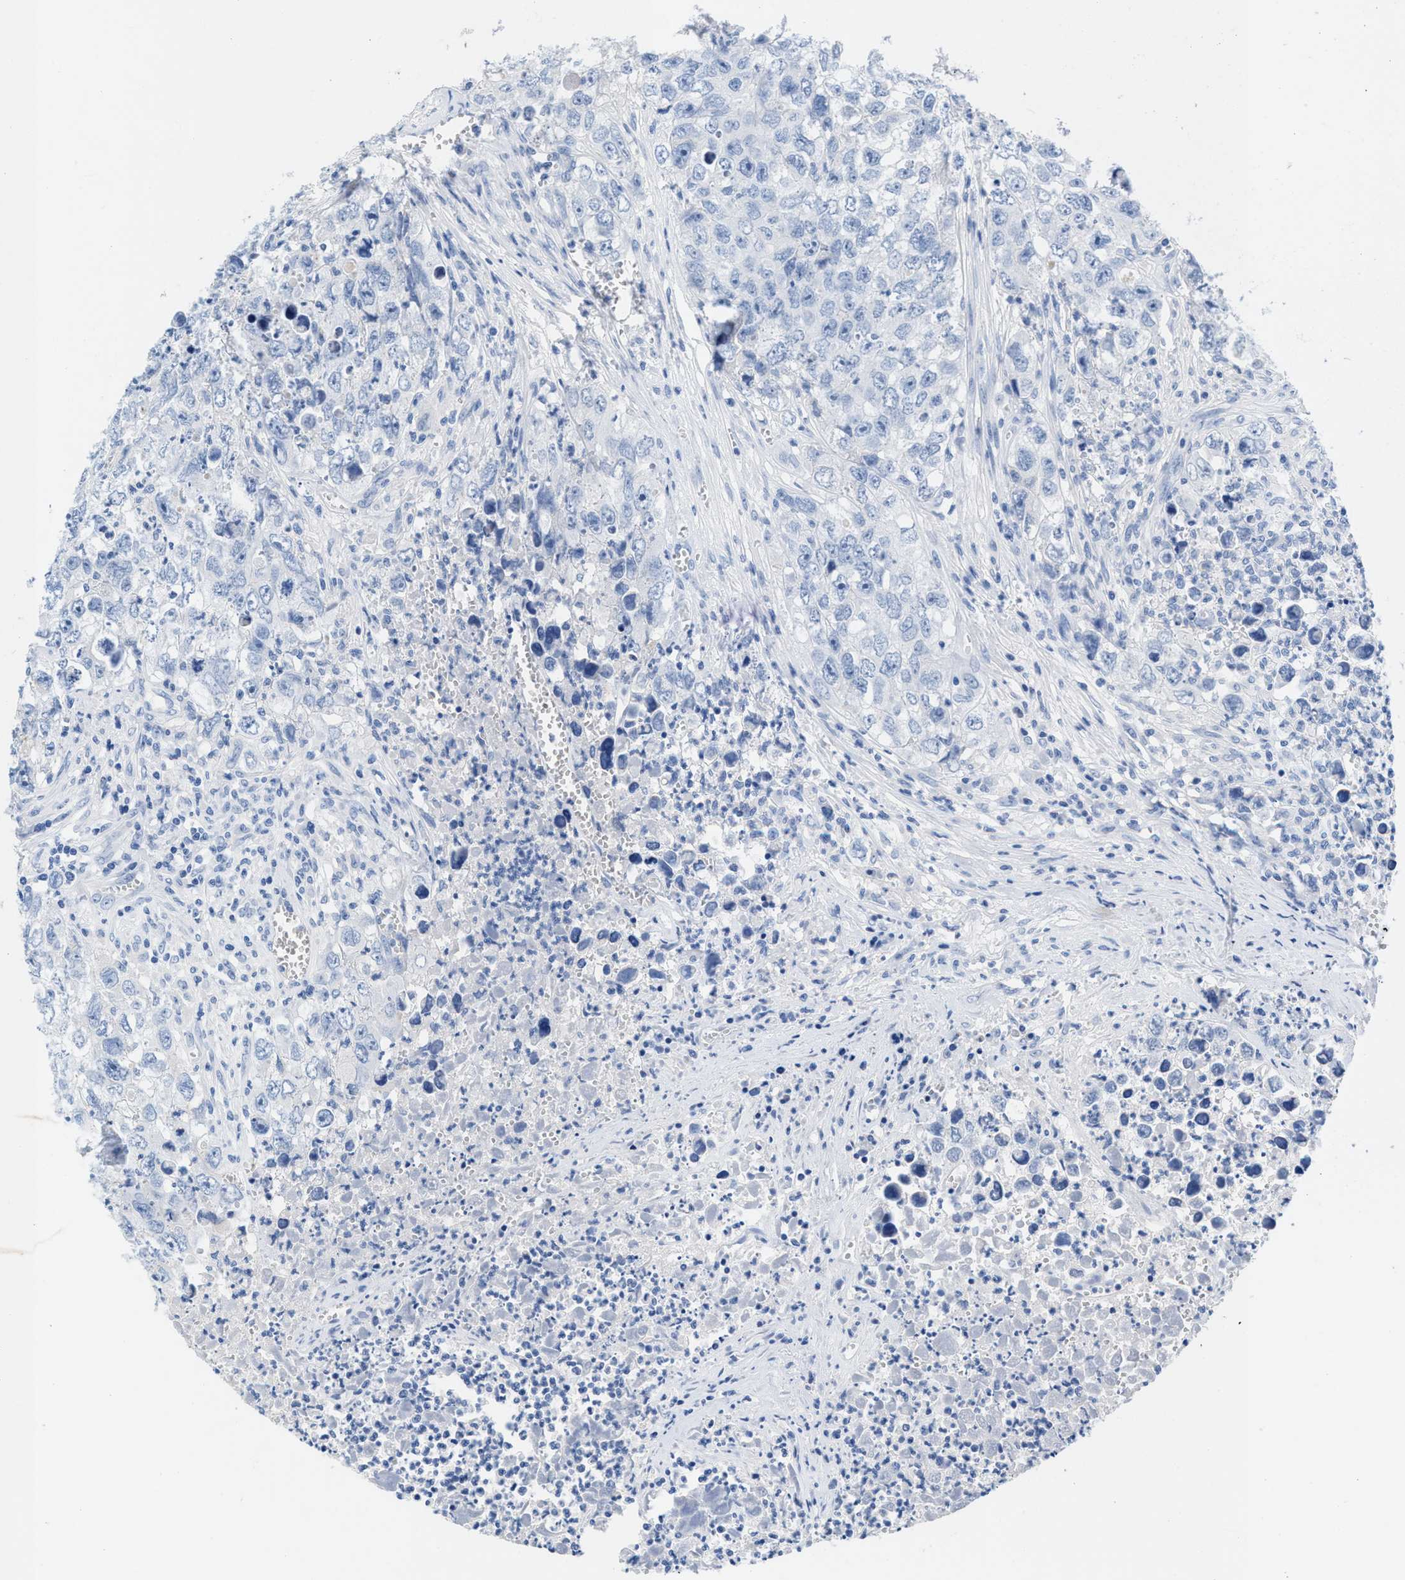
{"staining": {"intensity": "negative", "quantity": "none", "location": "none"}, "tissue": "testis cancer", "cell_type": "Tumor cells", "image_type": "cancer", "snomed": [{"axis": "morphology", "description": "Seminoma, NOS"}, {"axis": "morphology", "description": "Carcinoma, Embryonal, NOS"}, {"axis": "topography", "description": "Testis"}], "caption": "Tumor cells show no significant positivity in testis seminoma.", "gene": "SLFN13", "patient": {"sex": "male", "age": 43}}